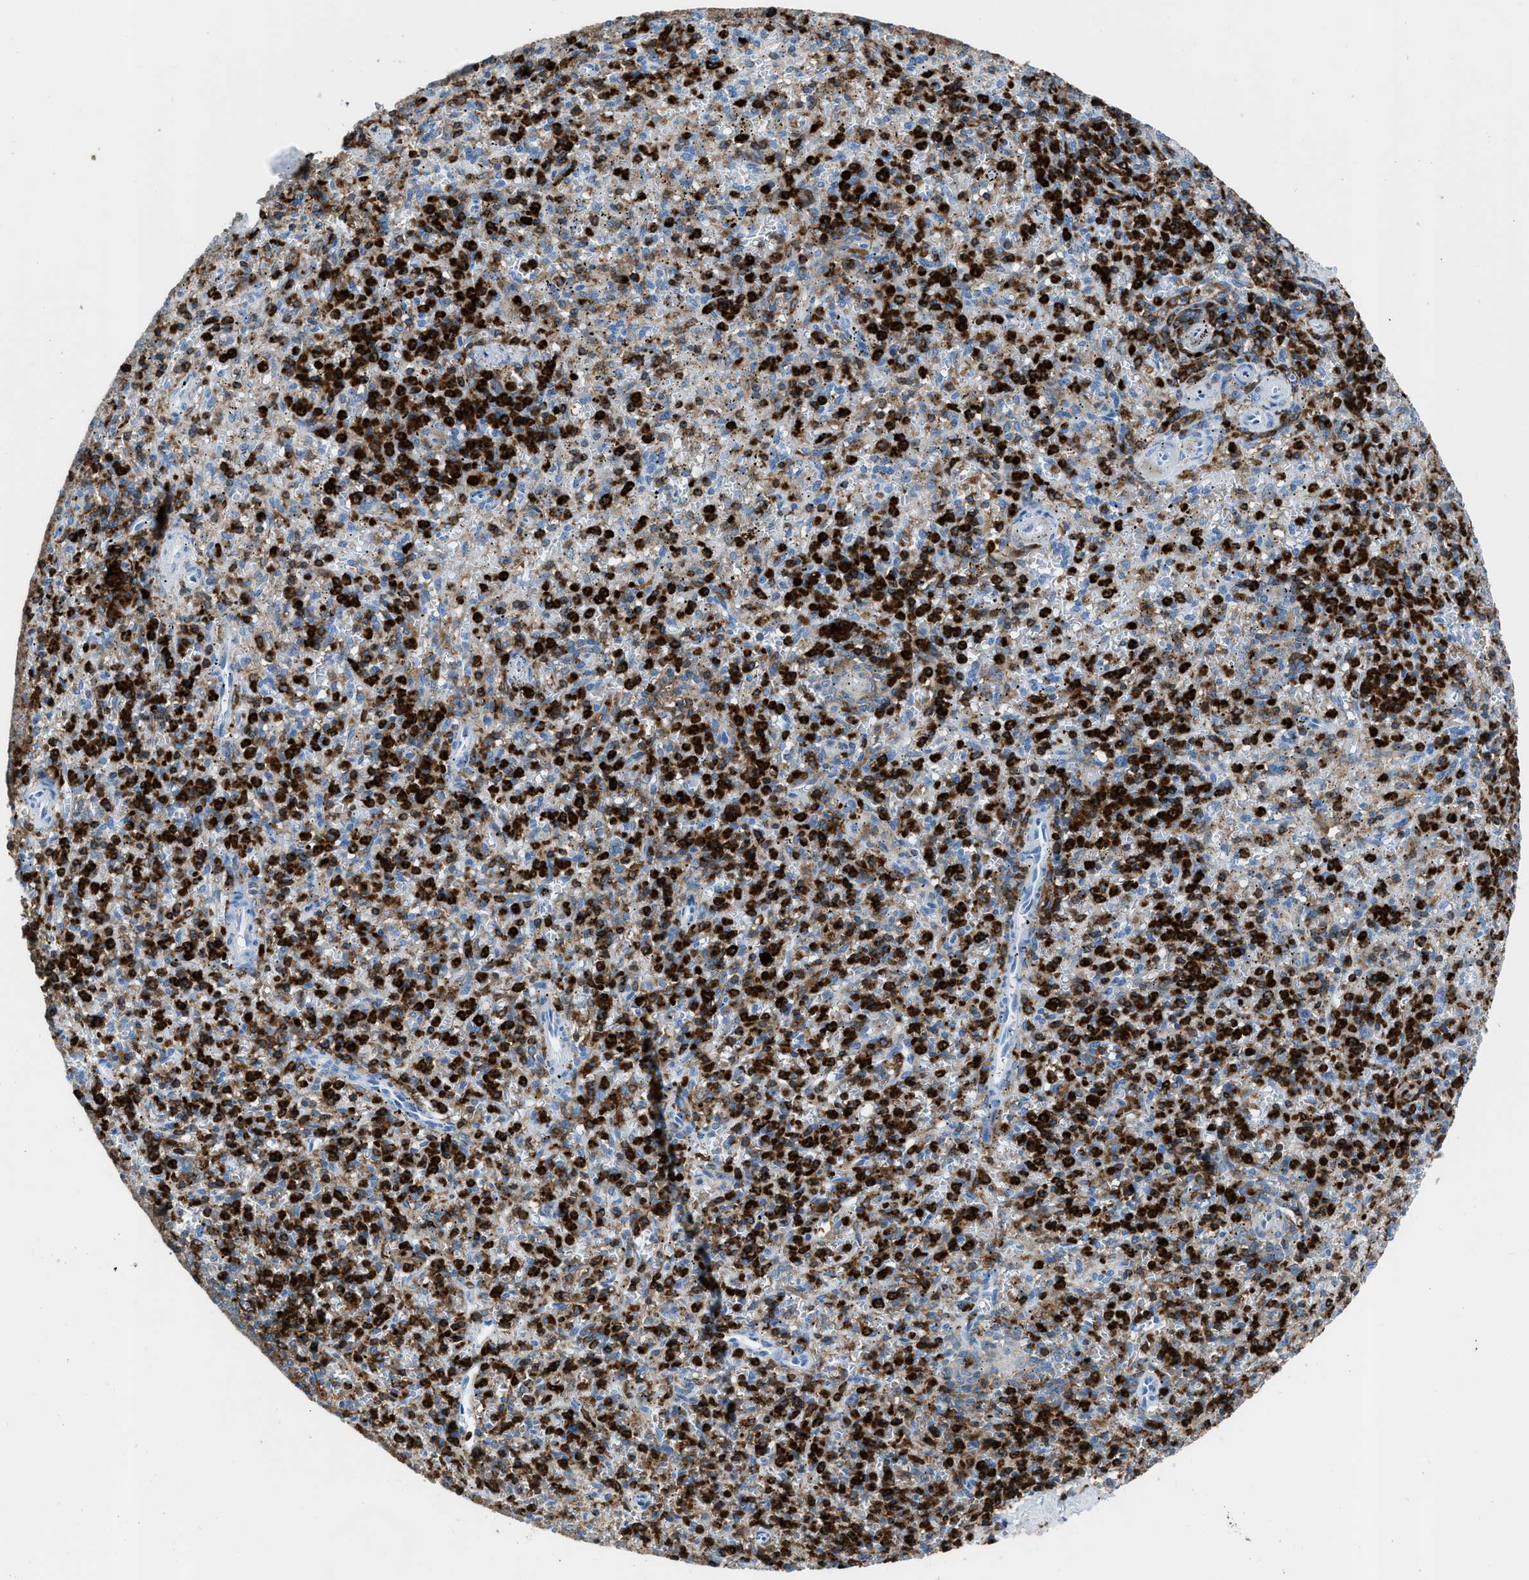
{"staining": {"intensity": "strong", "quantity": "25%-75%", "location": "cytoplasmic/membranous"}, "tissue": "spleen", "cell_type": "Cells in red pulp", "image_type": "normal", "snomed": [{"axis": "morphology", "description": "Normal tissue, NOS"}, {"axis": "topography", "description": "Spleen"}], "caption": "Strong cytoplasmic/membranous staining for a protein is seen in approximately 25%-75% of cells in red pulp of benign spleen using immunohistochemistry.", "gene": "ITGB2", "patient": {"sex": "male", "age": 72}}